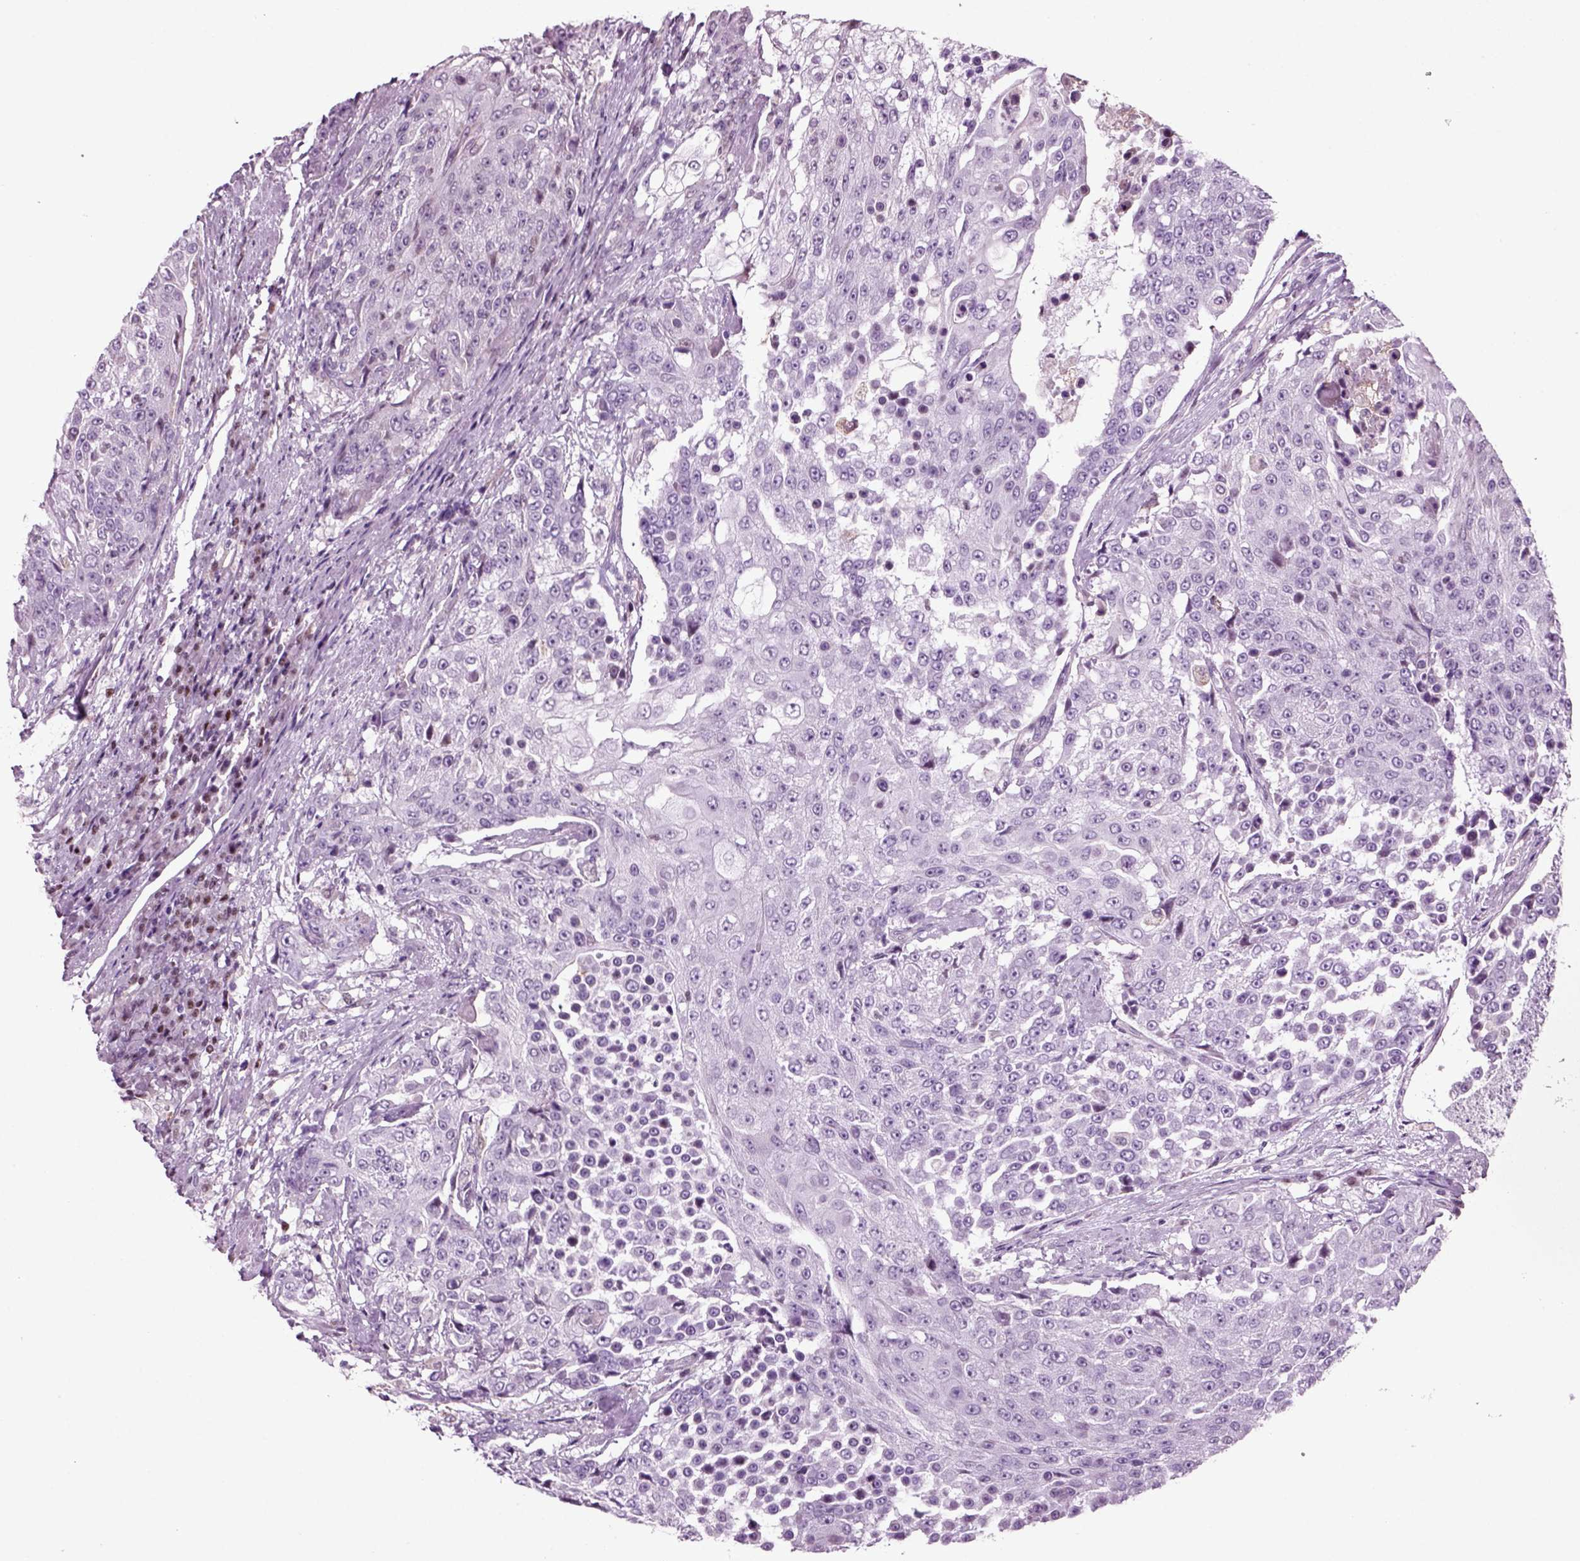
{"staining": {"intensity": "negative", "quantity": "none", "location": "none"}, "tissue": "urothelial cancer", "cell_type": "Tumor cells", "image_type": "cancer", "snomed": [{"axis": "morphology", "description": "Urothelial carcinoma, High grade"}, {"axis": "topography", "description": "Urinary bladder"}], "caption": "IHC histopathology image of neoplastic tissue: human high-grade urothelial carcinoma stained with DAB (3,3'-diaminobenzidine) demonstrates no significant protein expression in tumor cells. (DAB (3,3'-diaminobenzidine) immunohistochemistry (IHC) with hematoxylin counter stain).", "gene": "ARID3A", "patient": {"sex": "female", "age": 63}}